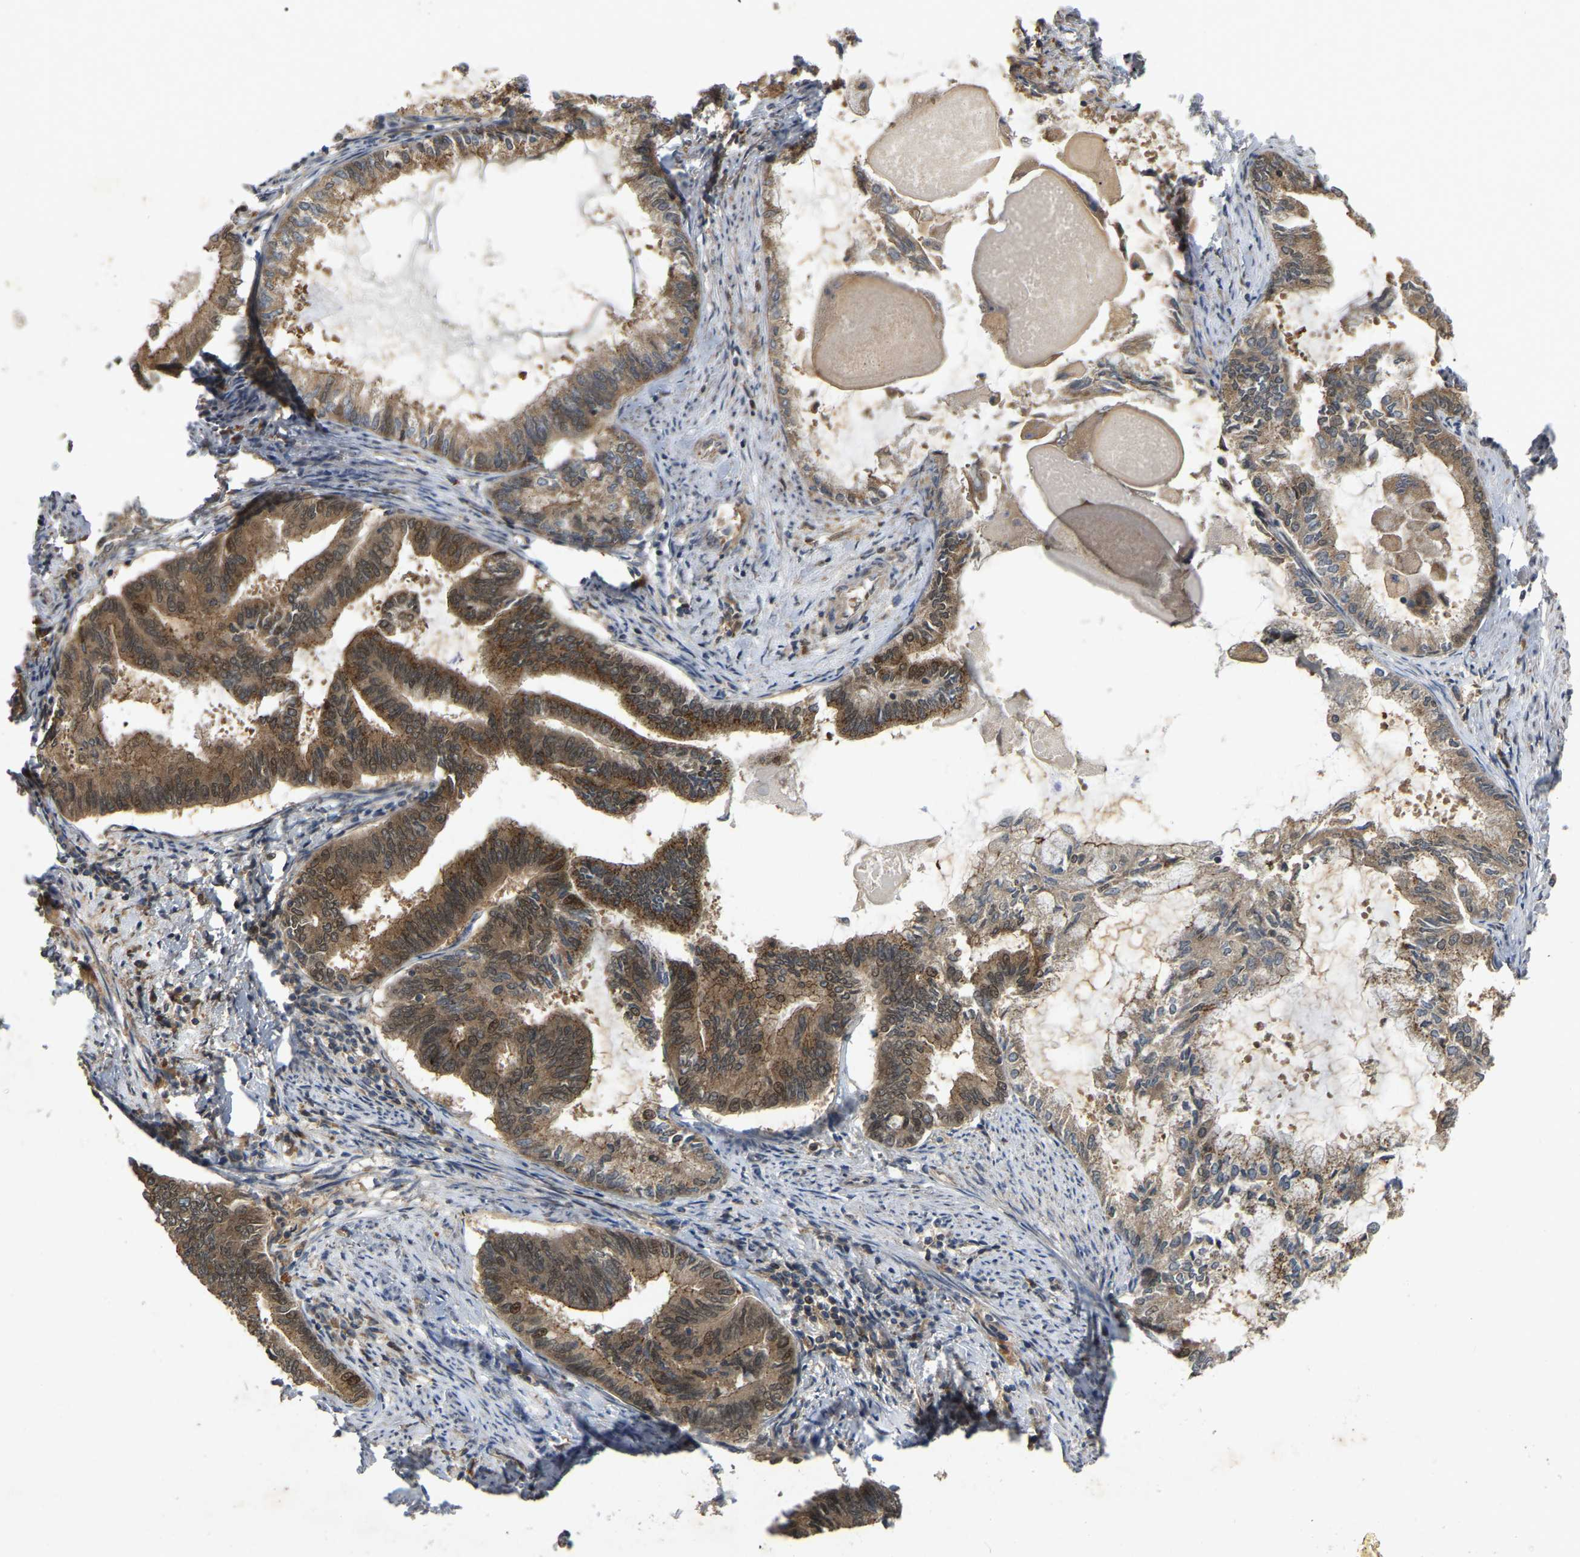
{"staining": {"intensity": "moderate", "quantity": ">75%", "location": "cytoplasmic/membranous,nuclear"}, "tissue": "endometrial cancer", "cell_type": "Tumor cells", "image_type": "cancer", "snomed": [{"axis": "morphology", "description": "Adenocarcinoma, NOS"}, {"axis": "topography", "description": "Endometrium"}], "caption": "There is medium levels of moderate cytoplasmic/membranous and nuclear expression in tumor cells of endometrial cancer, as demonstrated by immunohistochemical staining (brown color).", "gene": "KIAA1549", "patient": {"sex": "female", "age": 86}}